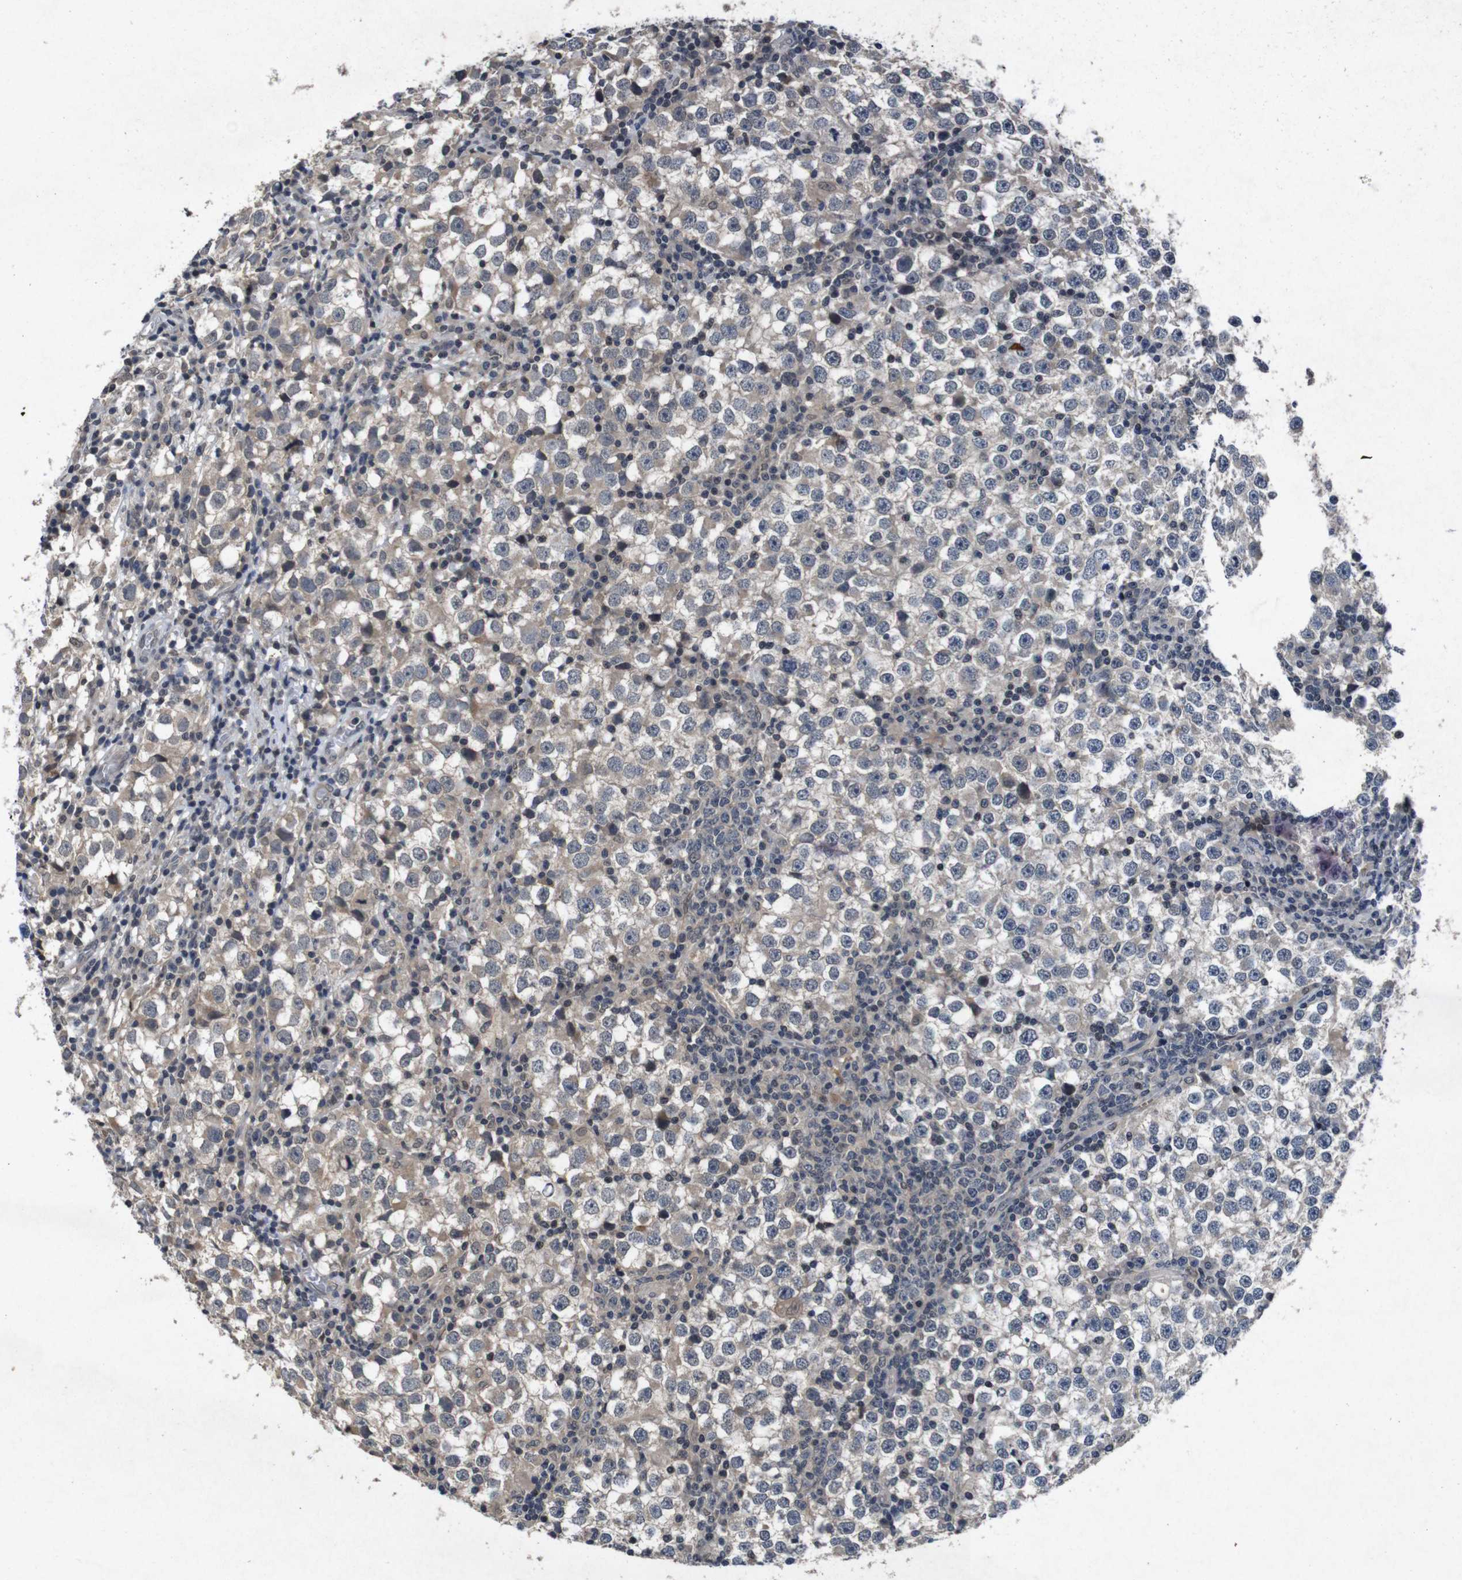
{"staining": {"intensity": "weak", "quantity": "25%-75%", "location": "cytoplasmic/membranous"}, "tissue": "testis cancer", "cell_type": "Tumor cells", "image_type": "cancer", "snomed": [{"axis": "morphology", "description": "Seminoma, NOS"}, {"axis": "topography", "description": "Testis"}], "caption": "Testis cancer (seminoma) was stained to show a protein in brown. There is low levels of weak cytoplasmic/membranous expression in about 25%-75% of tumor cells.", "gene": "AKT3", "patient": {"sex": "male", "age": 65}}